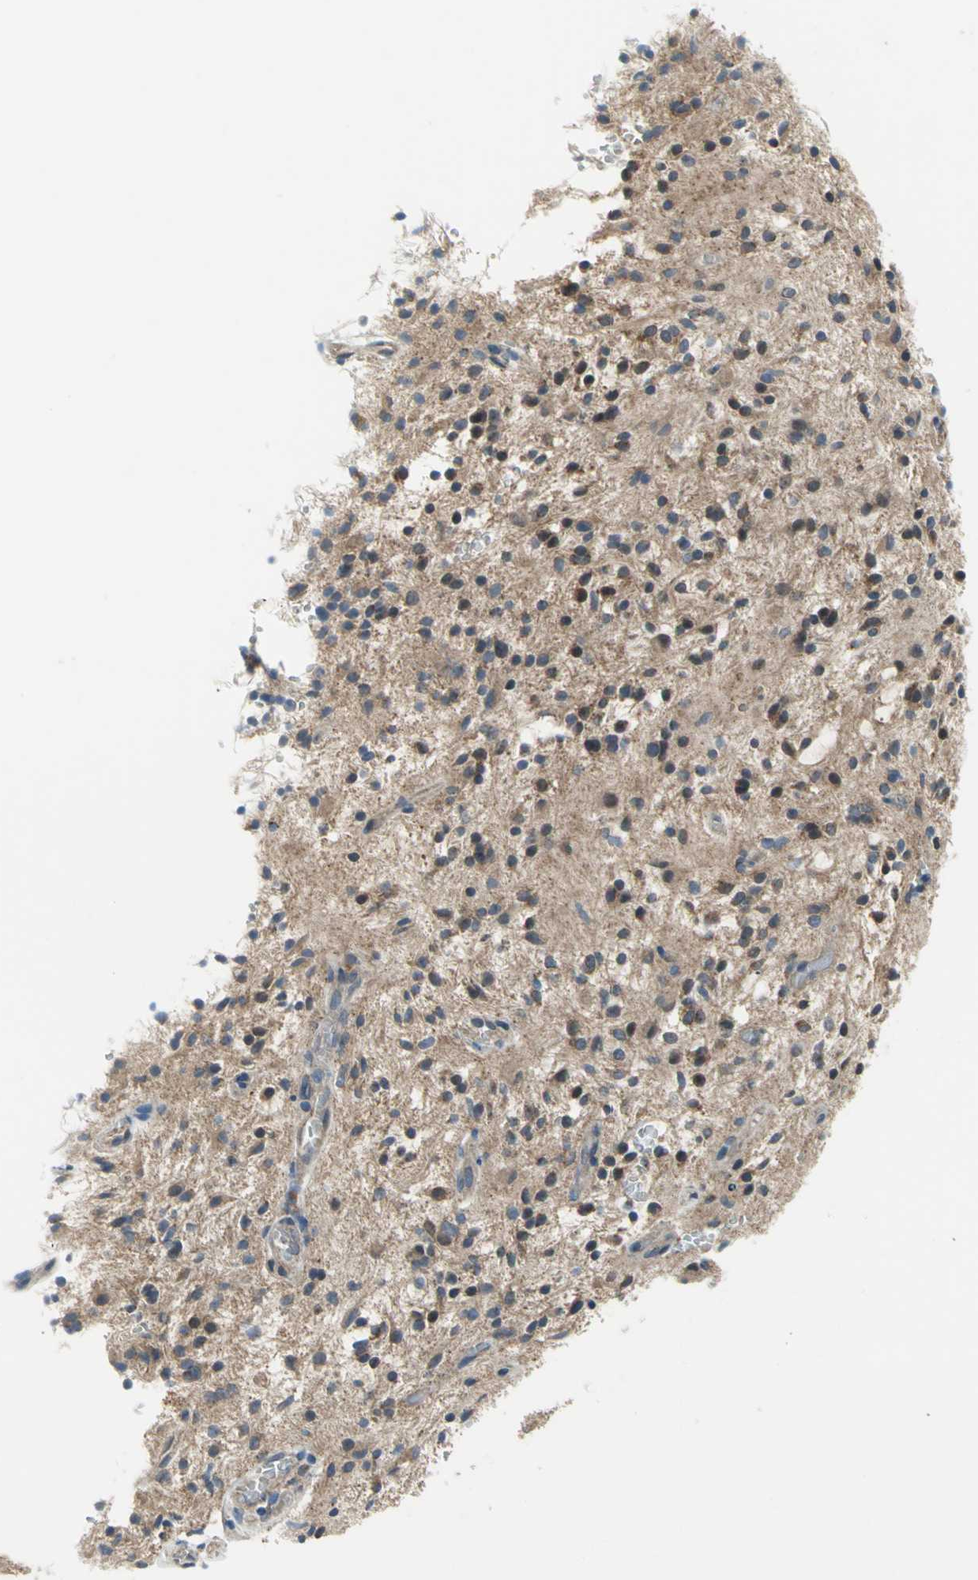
{"staining": {"intensity": "moderate", "quantity": ">75%", "location": "cytoplasmic/membranous,nuclear"}, "tissue": "glioma", "cell_type": "Tumor cells", "image_type": "cancer", "snomed": [{"axis": "morphology", "description": "Glioma, malignant, NOS"}, {"axis": "topography", "description": "Cerebellum"}], "caption": "The image exhibits a brown stain indicating the presence of a protein in the cytoplasmic/membranous and nuclear of tumor cells in glioma (malignant).", "gene": "TRAK1", "patient": {"sex": "female", "age": 10}}